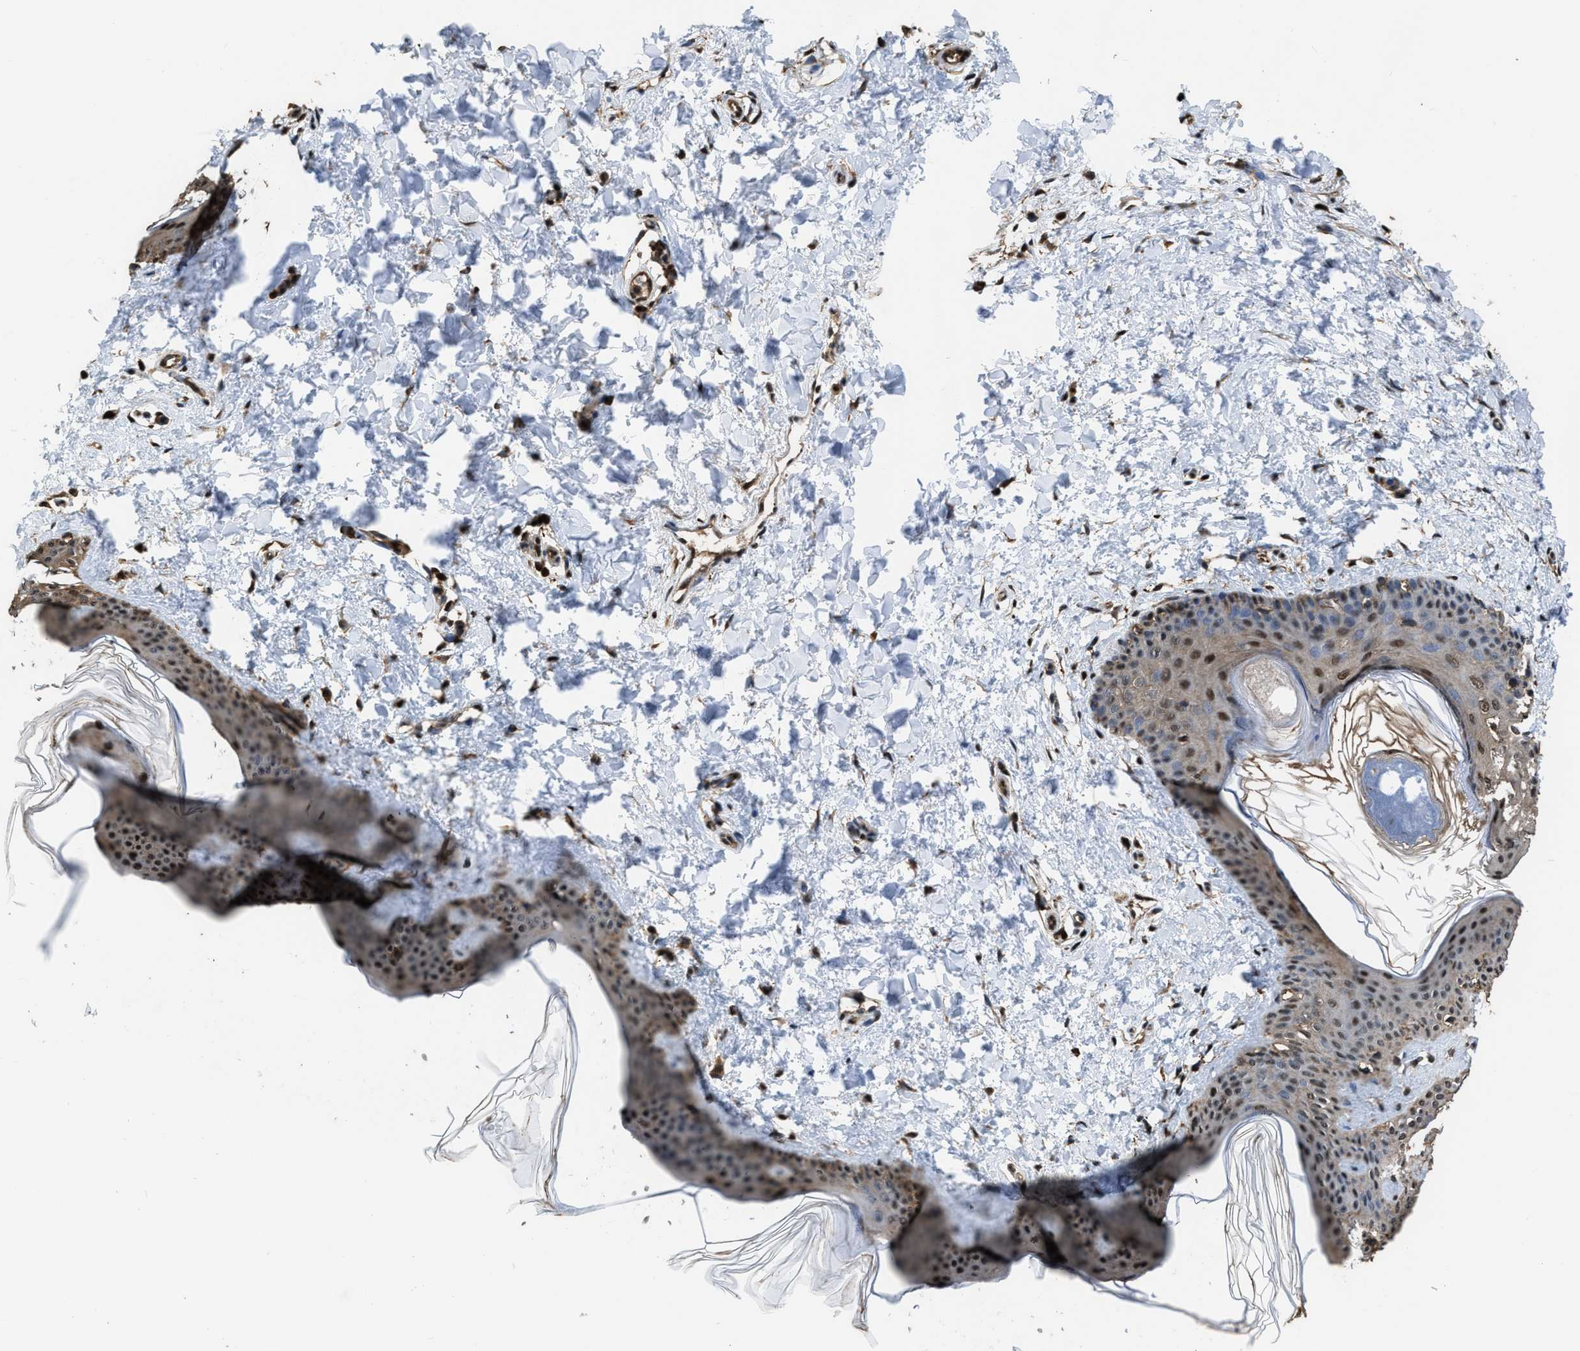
{"staining": {"intensity": "moderate", "quantity": ">75%", "location": "cytoplasmic/membranous,nuclear"}, "tissue": "skin", "cell_type": "Fibroblasts", "image_type": "normal", "snomed": [{"axis": "morphology", "description": "Normal tissue, NOS"}, {"axis": "topography", "description": "Skin"}], "caption": "IHC photomicrograph of normal skin: human skin stained using immunohistochemistry exhibits medium levels of moderate protein expression localized specifically in the cytoplasmic/membranous,nuclear of fibroblasts, appearing as a cytoplasmic/membranous,nuclear brown color.", "gene": "FNTA", "patient": {"sex": "female", "age": 17}}